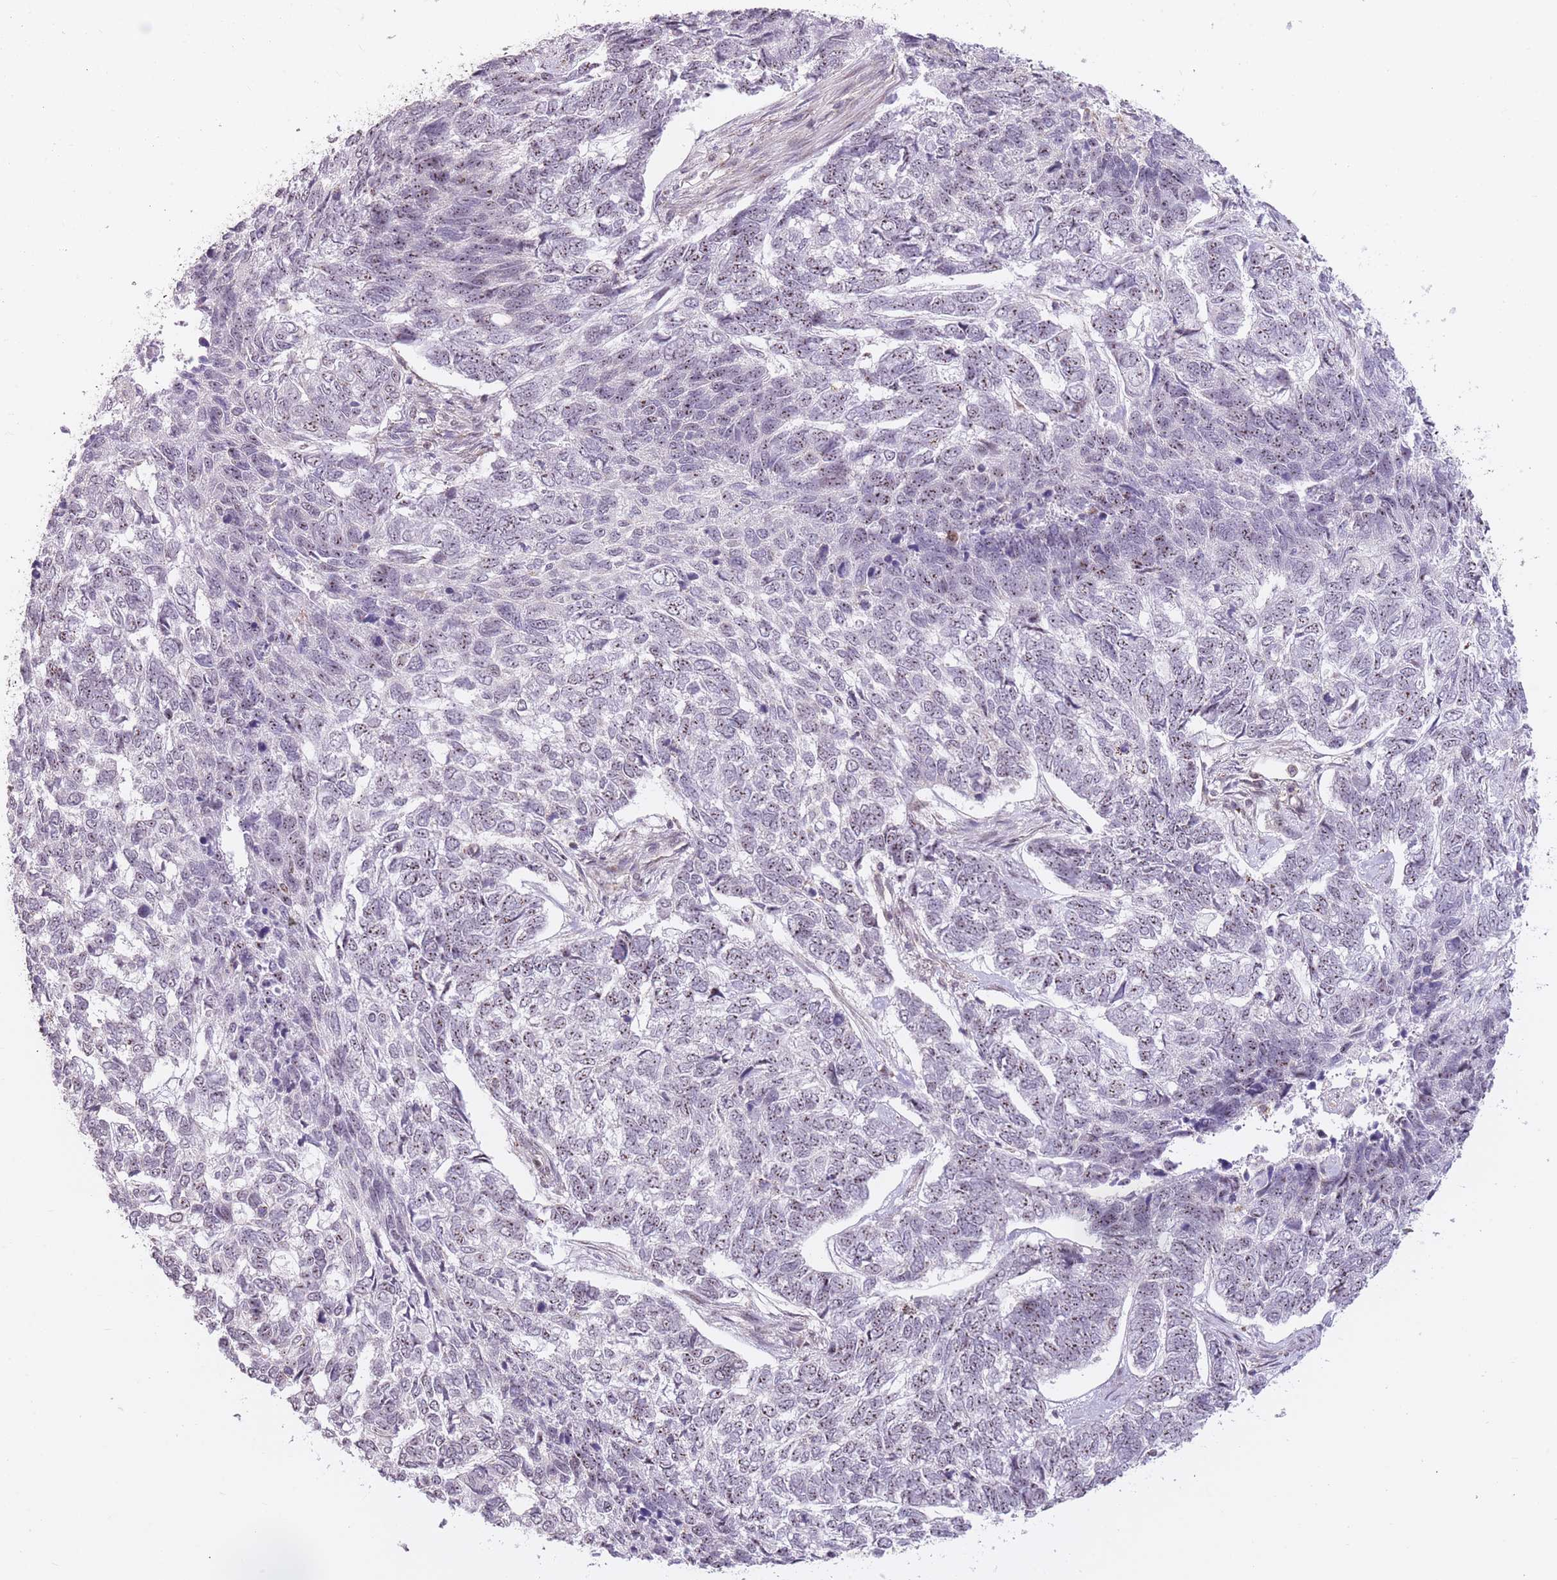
{"staining": {"intensity": "negative", "quantity": "none", "location": "none"}, "tissue": "skin cancer", "cell_type": "Tumor cells", "image_type": "cancer", "snomed": [{"axis": "morphology", "description": "Basal cell carcinoma"}, {"axis": "topography", "description": "Skin"}], "caption": "Tumor cells show no significant protein staining in basal cell carcinoma (skin).", "gene": "DPYSL4", "patient": {"sex": "female", "age": 65}}